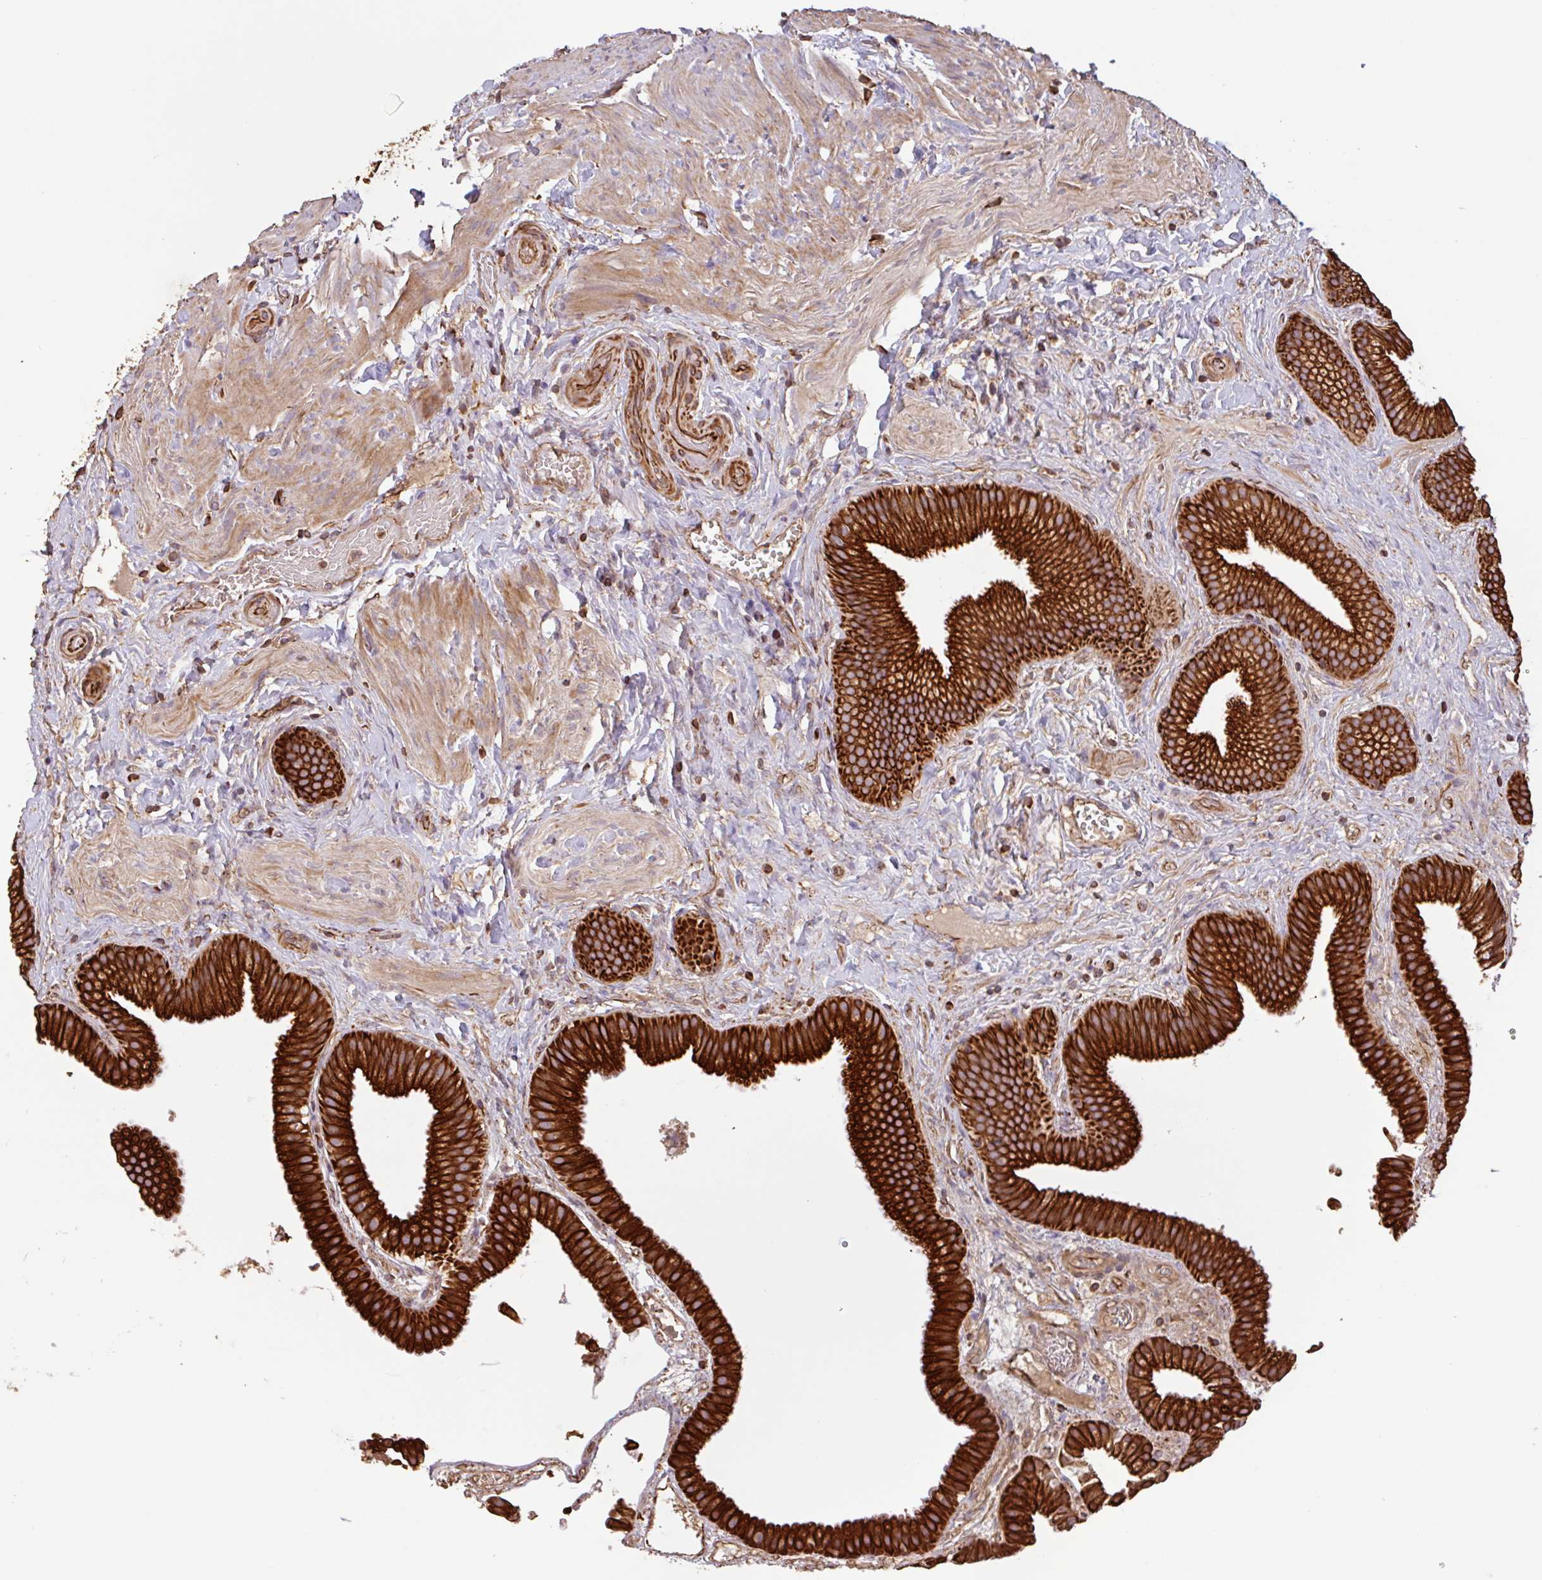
{"staining": {"intensity": "strong", "quantity": ">75%", "location": "cytoplasmic/membranous"}, "tissue": "gallbladder", "cell_type": "Glandular cells", "image_type": "normal", "snomed": [{"axis": "morphology", "description": "Normal tissue, NOS"}, {"axis": "topography", "description": "Gallbladder"}], "caption": "Strong cytoplasmic/membranous positivity for a protein is identified in approximately >75% of glandular cells of unremarkable gallbladder using IHC.", "gene": "ZNF790", "patient": {"sex": "female", "age": 63}}